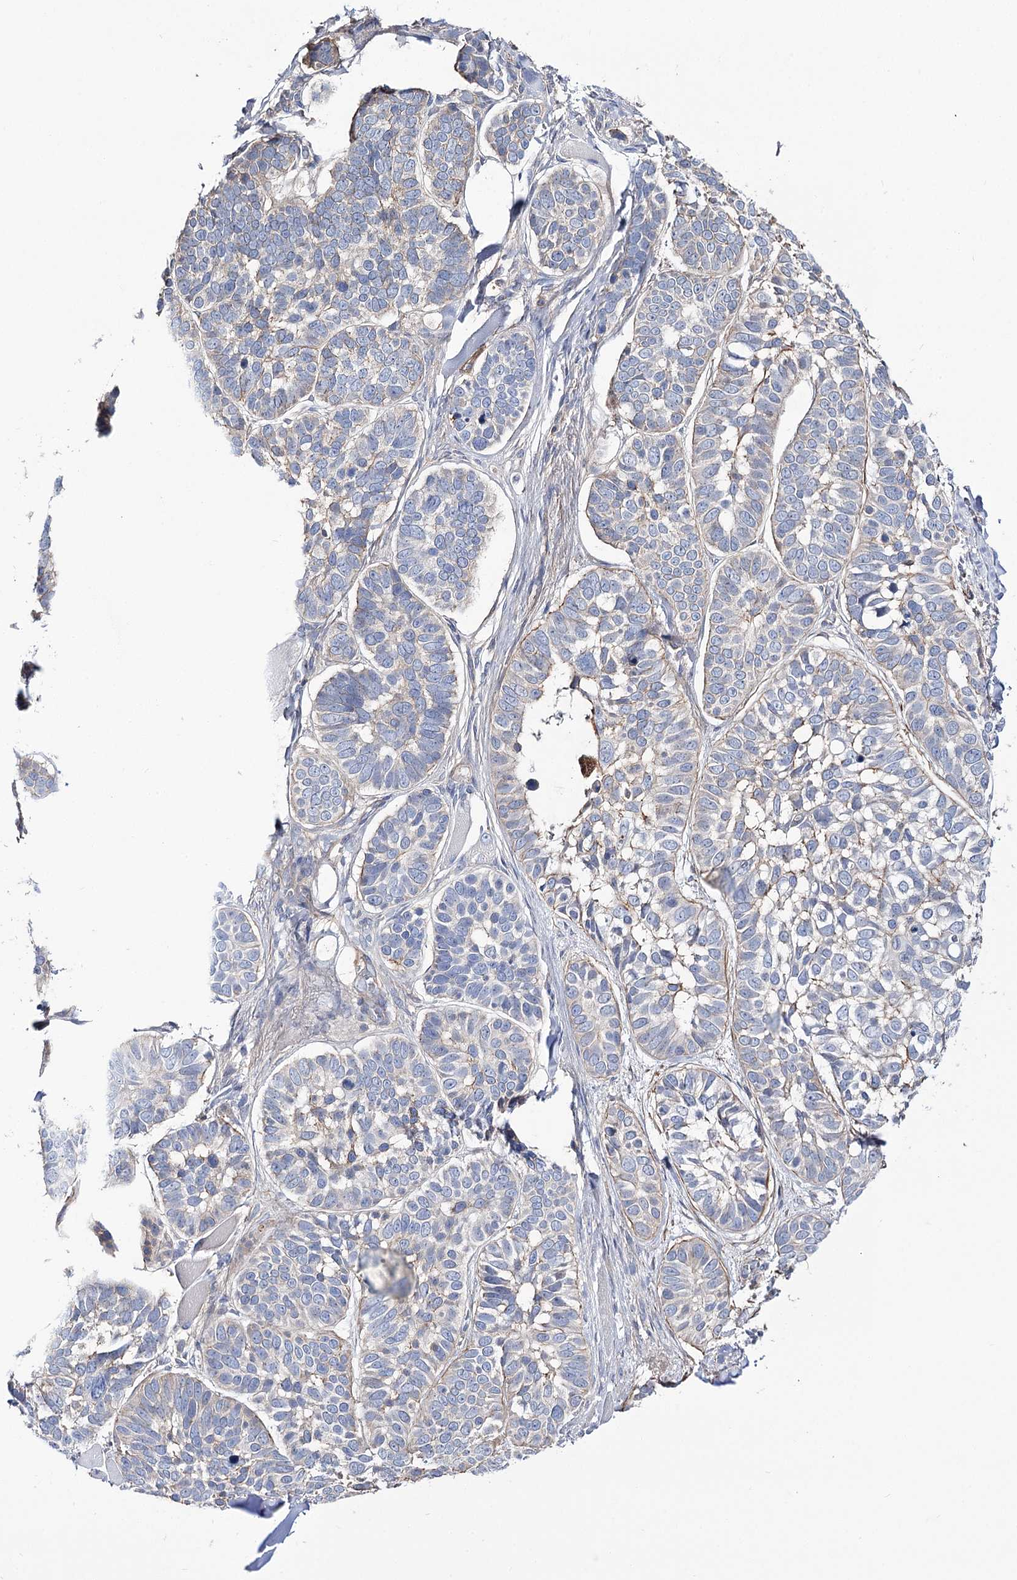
{"staining": {"intensity": "moderate", "quantity": "<25%", "location": "cytoplasmic/membranous"}, "tissue": "skin cancer", "cell_type": "Tumor cells", "image_type": "cancer", "snomed": [{"axis": "morphology", "description": "Basal cell carcinoma"}, {"axis": "topography", "description": "Skin"}], "caption": "Immunohistochemical staining of skin basal cell carcinoma displays low levels of moderate cytoplasmic/membranous protein positivity in approximately <25% of tumor cells.", "gene": "WASHC3", "patient": {"sex": "male", "age": 62}}